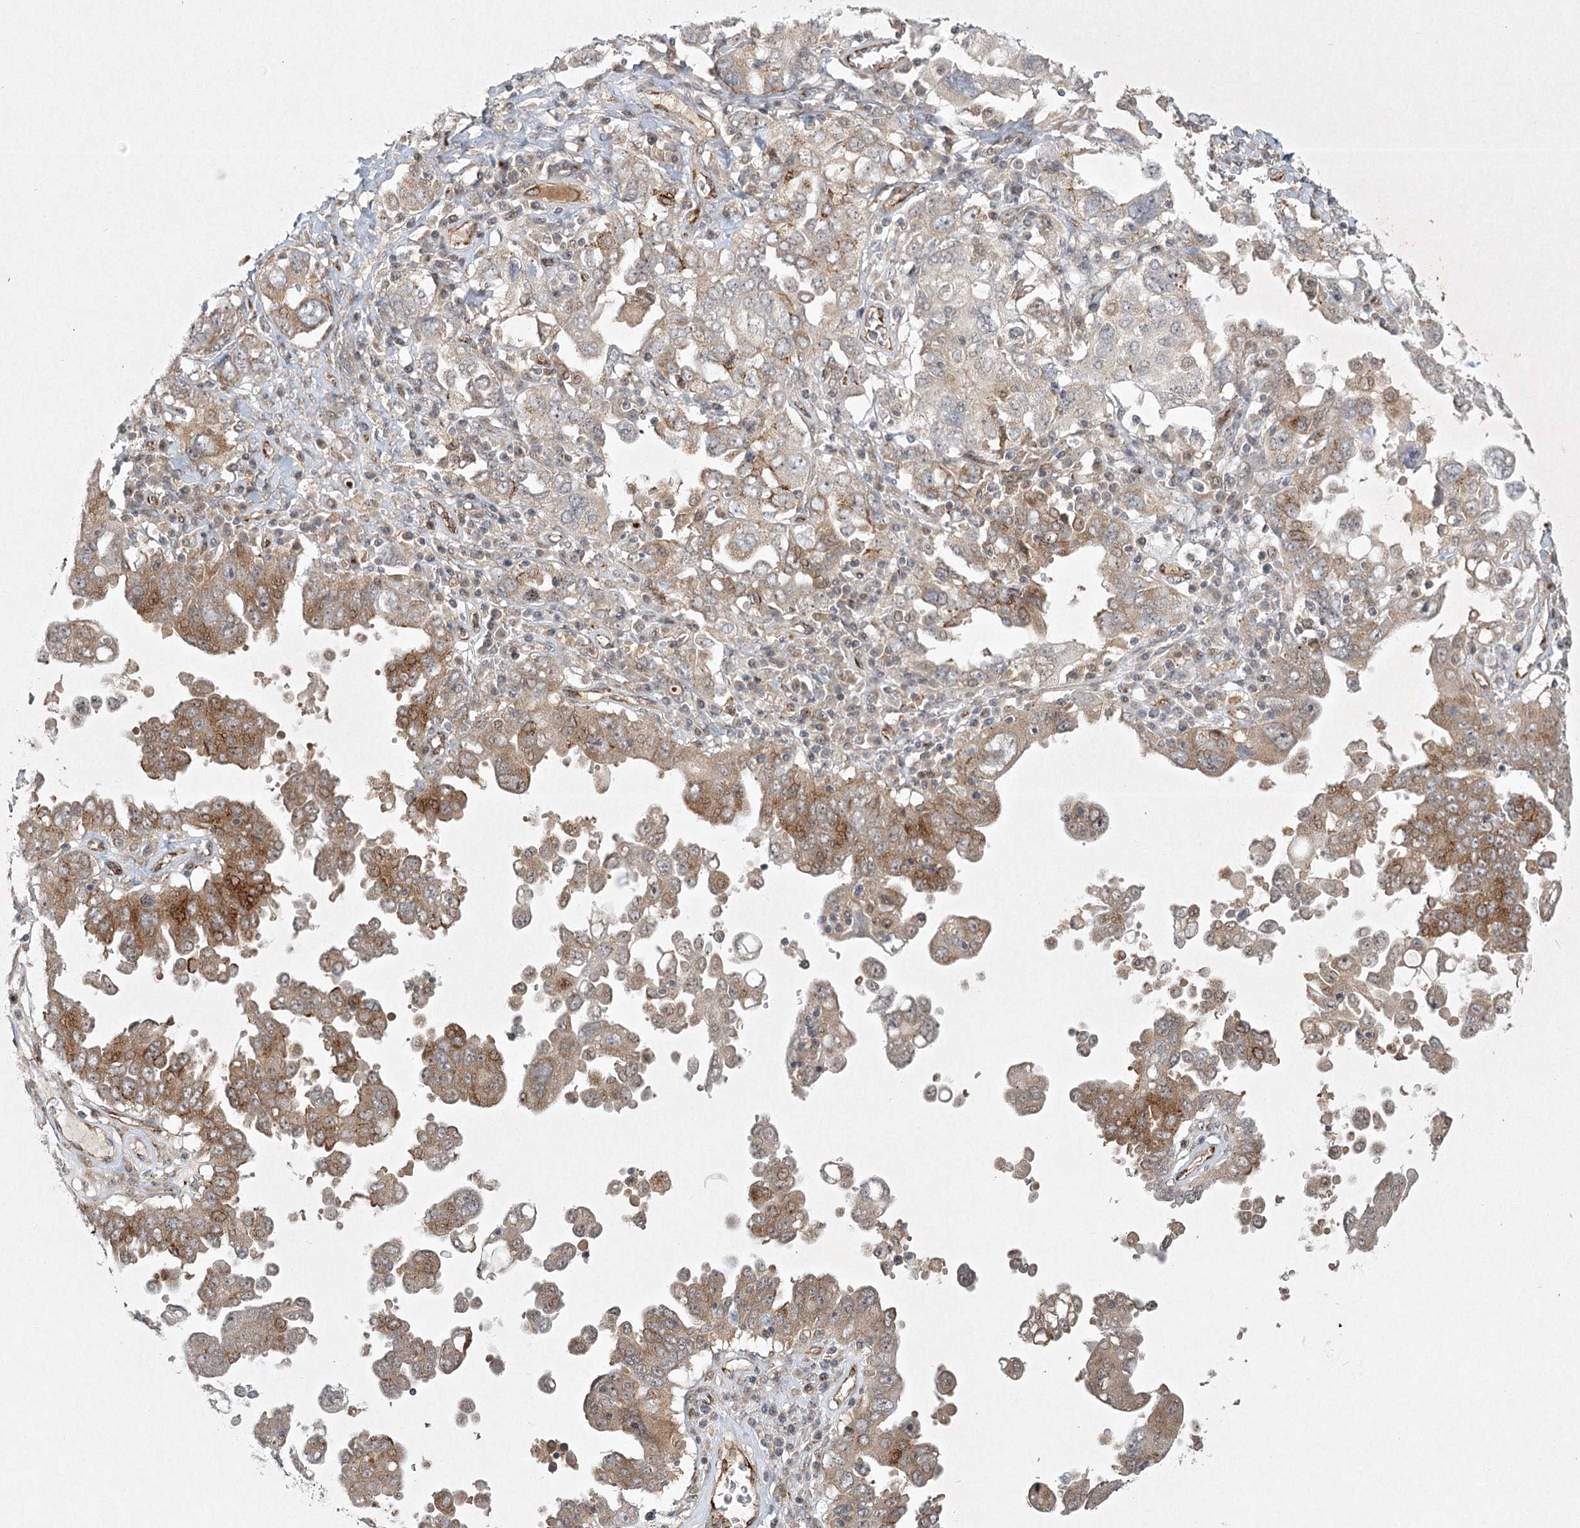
{"staining": {"intensity": "moderate", "quantity": "25%-75%", "location": "cytoplasmic/membranous"}, "tissue": "ovarian cancer", "cell_type": "Tumor cells", "image_type": "cancer", "snomed": [{"axis": "morphology", "description": "Carcinoma, endometroid"}, {"axis": "topography", "description": "Ovary"}], "caption": "Brown immunohistochemical staining in human ovarian endometroid carcinoma reveals moderate cytoplasmic/membranous staining in approximately 25%-75% of tumor cells.", "gene": "ARHGAP31", "patient": {"sex": "female", "age": 62}}